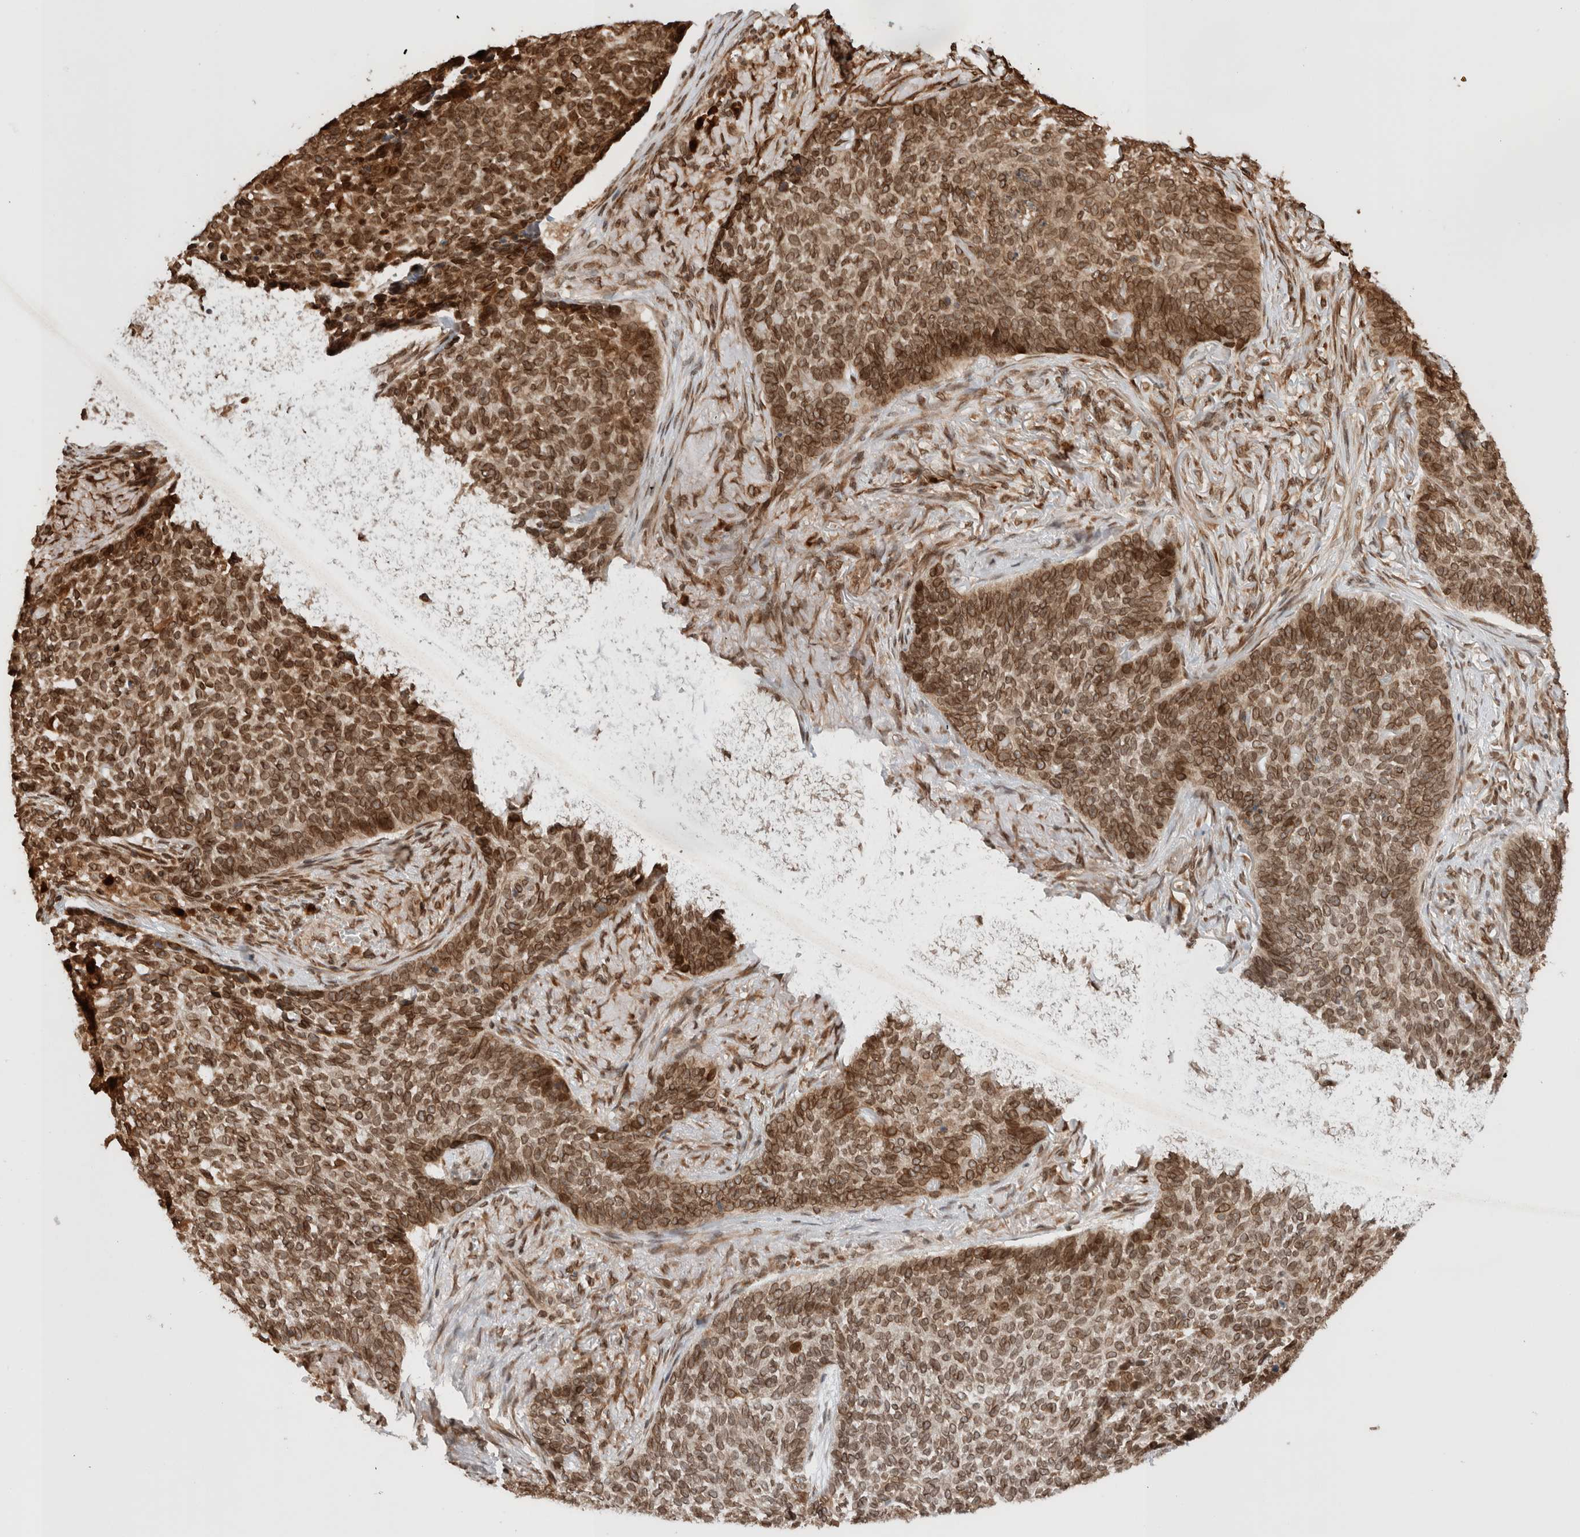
{"staining": {"intensity": "strong", "quantity": ">75%", "location": "cytoplasmic/membranous,nuclear"}, "tissue": "skin cancer", "cell_type": "Tumor cells", "image_type": "cancer", "snomed": [{"axis": "morphology", "description": "Basal cell carcinoma"}, {"axis": "topography", "description": "Skin"}], "caption": "Tumor cells demonstrate high levels of strong cytoplasmic/membranous and nuclear staining in approximately >75% of cells in basal cell carcinoma (skin). Nuclei are stained in blue.", "gene": "TPR", "patient": {"sex": "male", "age": 85}}